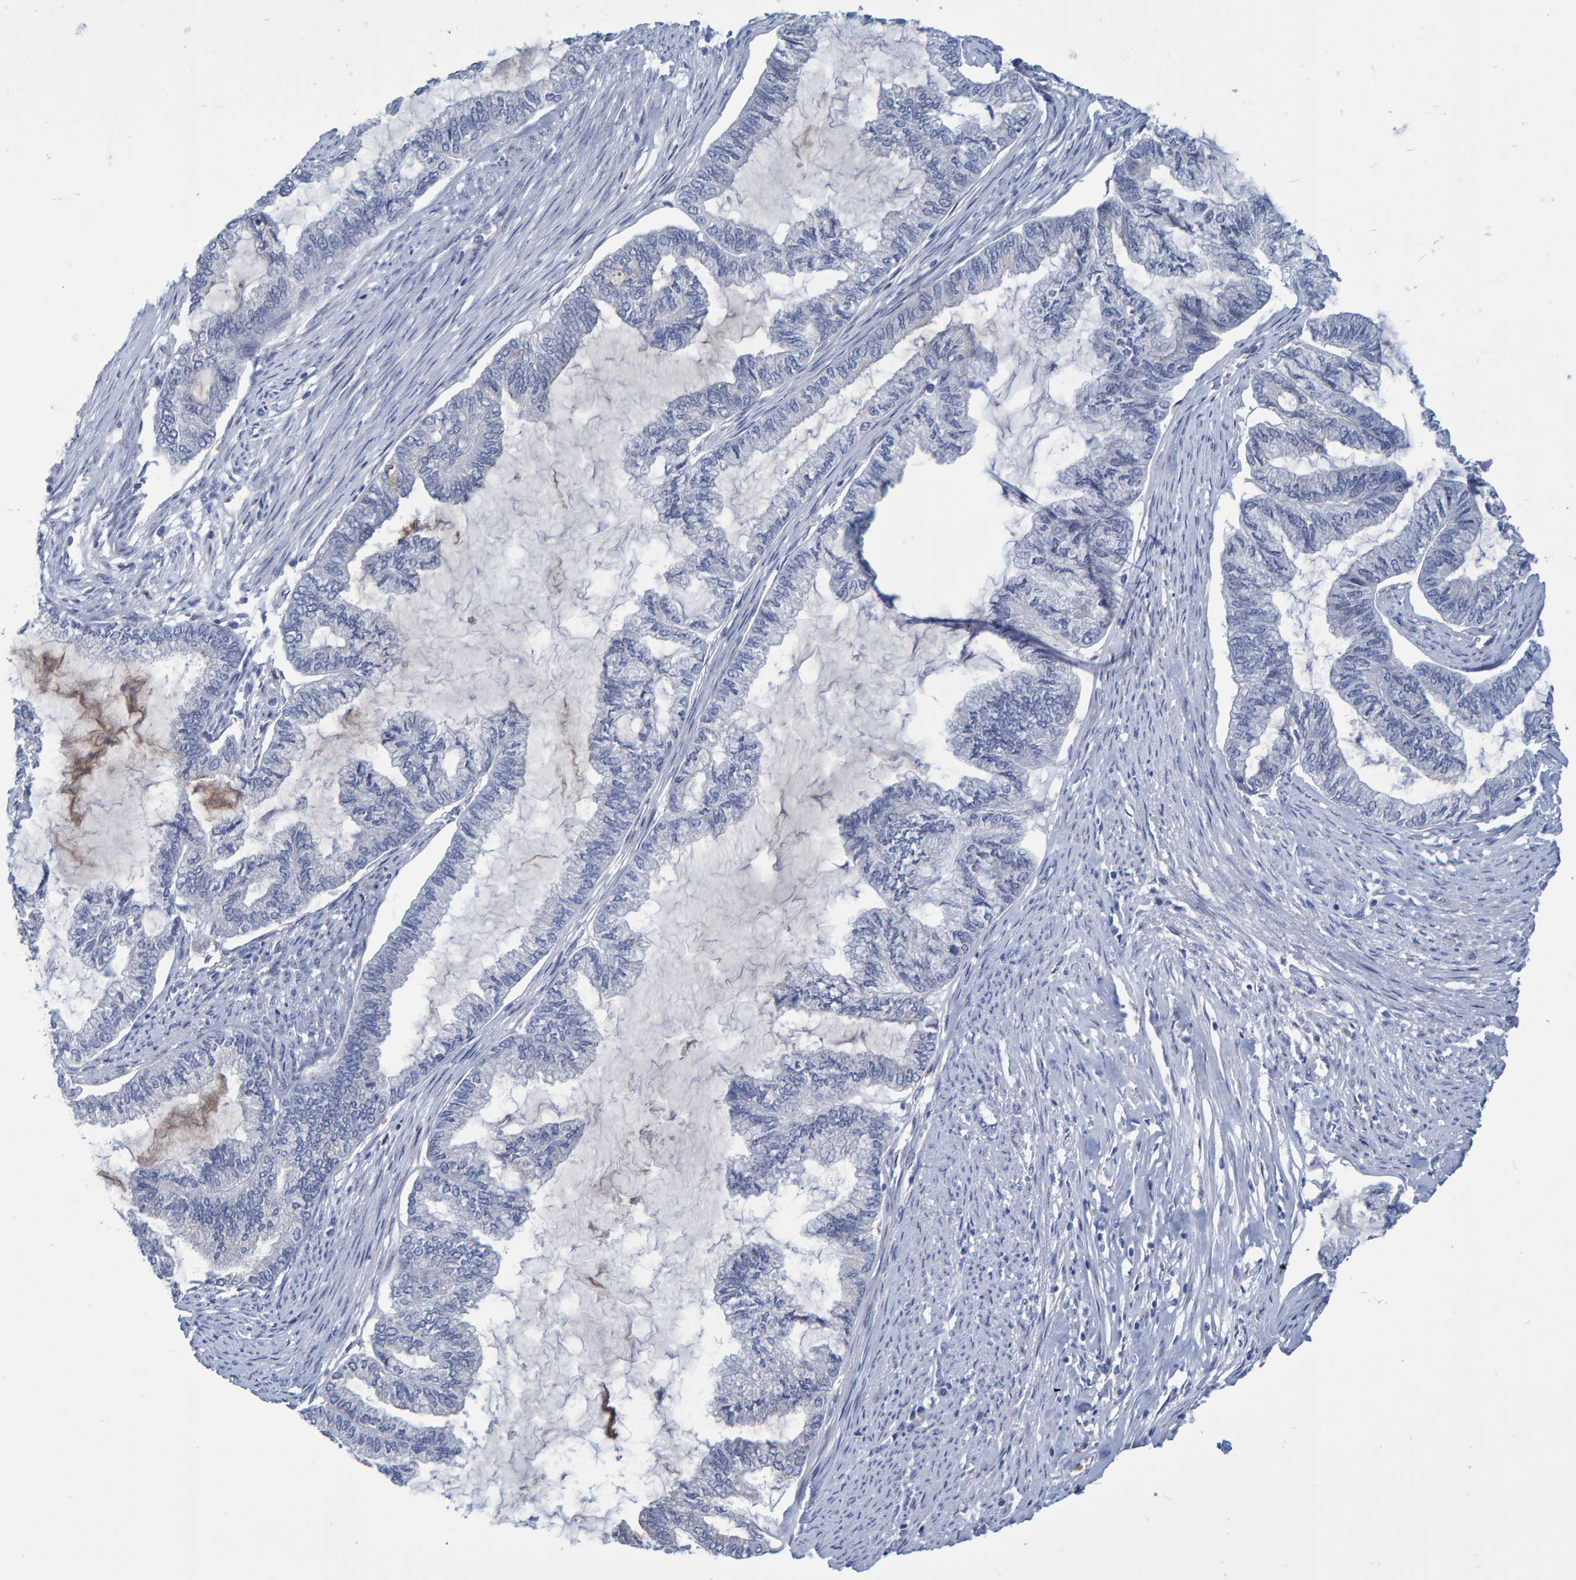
{"staining": {"intensity": "negative", "quantity": "none", "location": "none"}, "tissue": "endometrial cancer", "cell_type": "Tumor cells", "image_type": "cancer", "snomed": [{"axis": "morphology", "description": "Adenocarcinoma, NOS"}, {"axis": "topography", "description": "Endometrium"}], "caption": "An image of human endometrial cancer (adenocarcinoma) is negative for staining in tumor cells.", "gene": "PROCA1", "patient": {"sex": "female", "age": 86}}